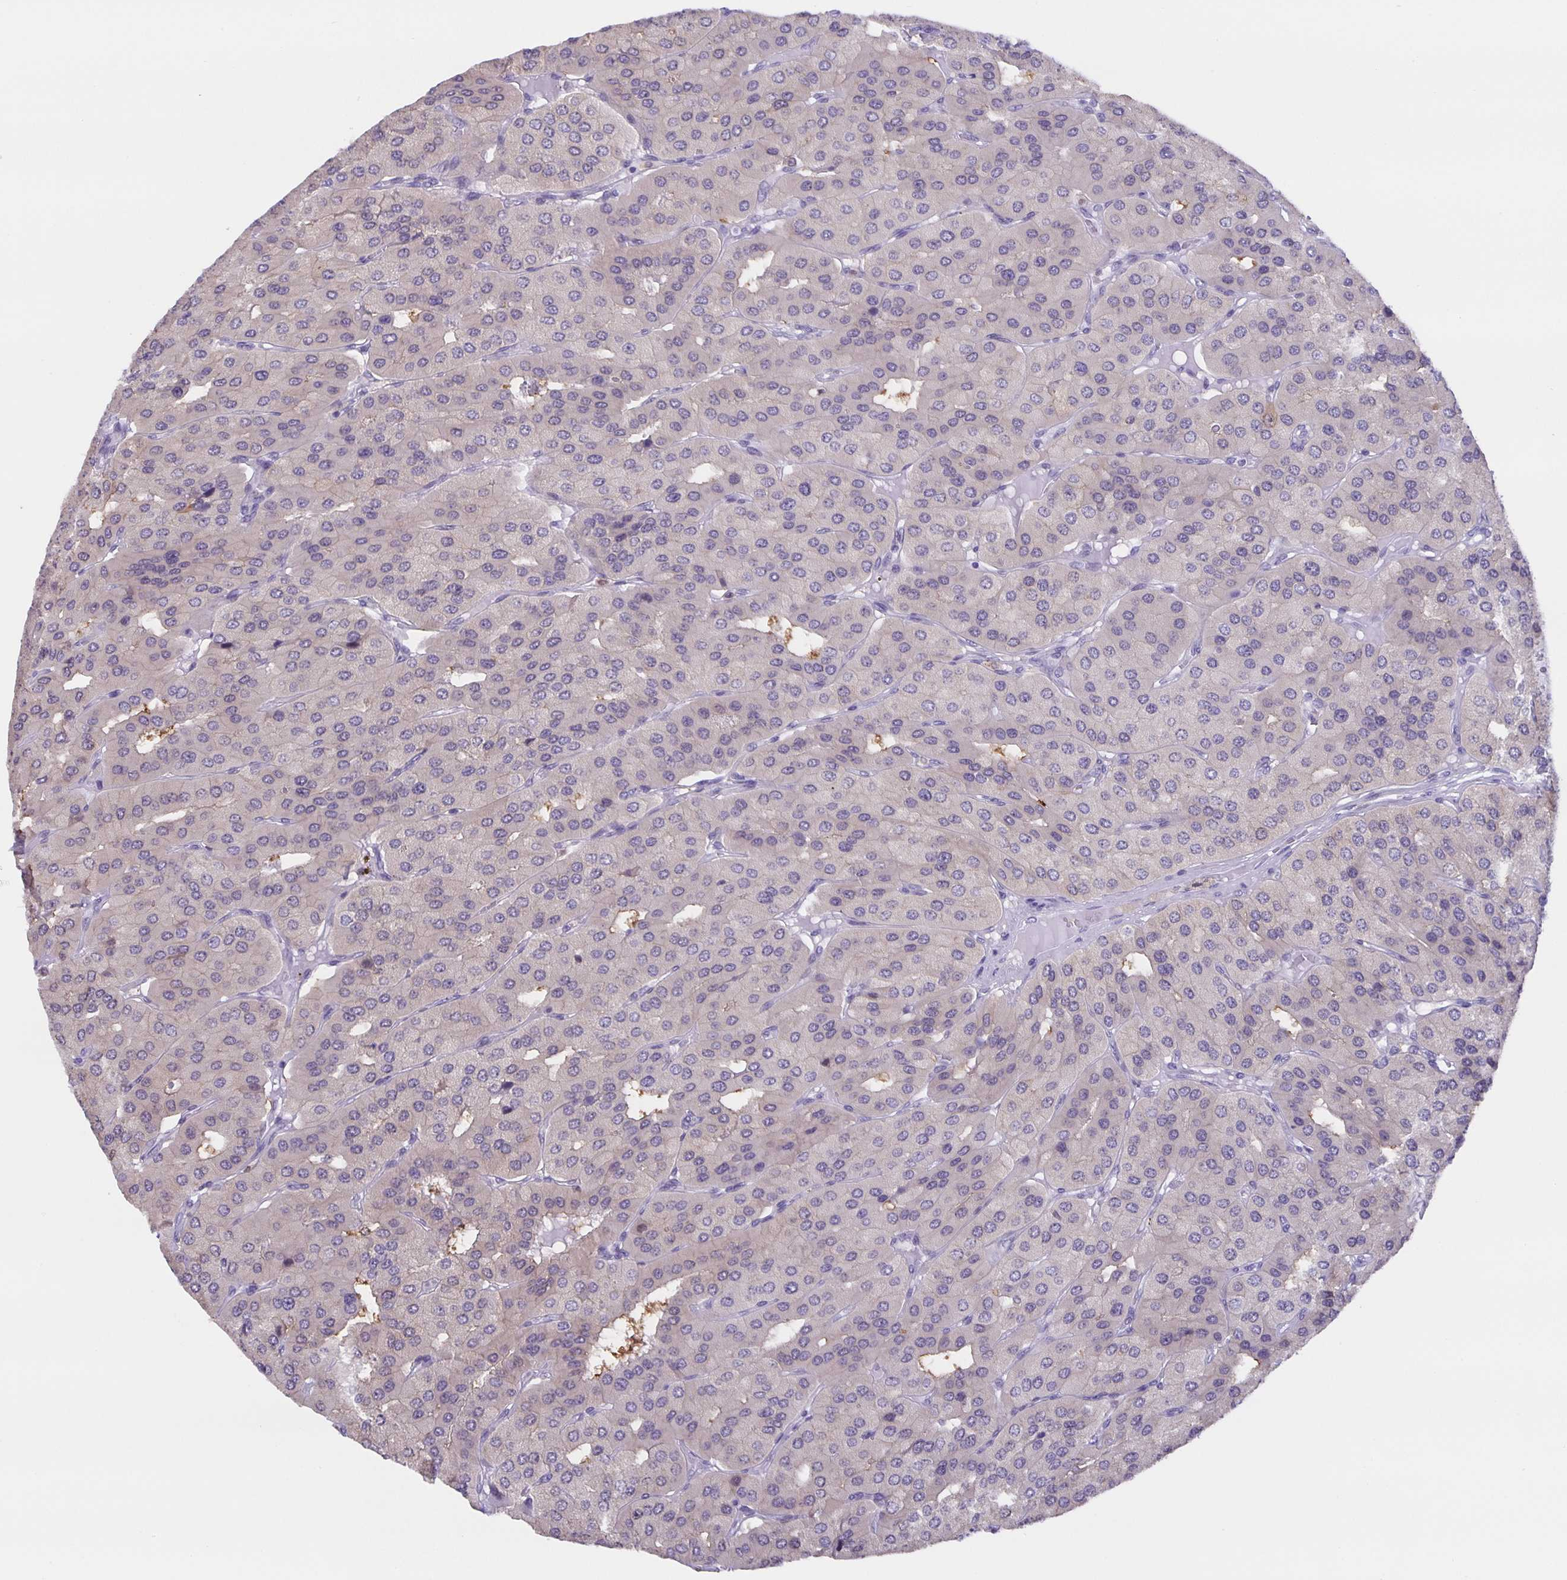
{"staining": {"intensity": "negative", "quantity": "none", "location": "none"}, "tissue": "parathyroid gland", "cell_type": "Glandular cells", "image_type": "normal", "snomed": [{"axis": "morphology", "description": "Normal tissue, NOS"}, {"axis": "morphology", "description": "Adenoma, NOS"}, {"axis": "topography", "description": "Parathyroid gland"}], "caption": "Photomicrograph shows no protein positivity in glandular cells of benign parathyroid gland.", "gene": "MARCHF6", "patient": {"sex": "female", "age": 86}}